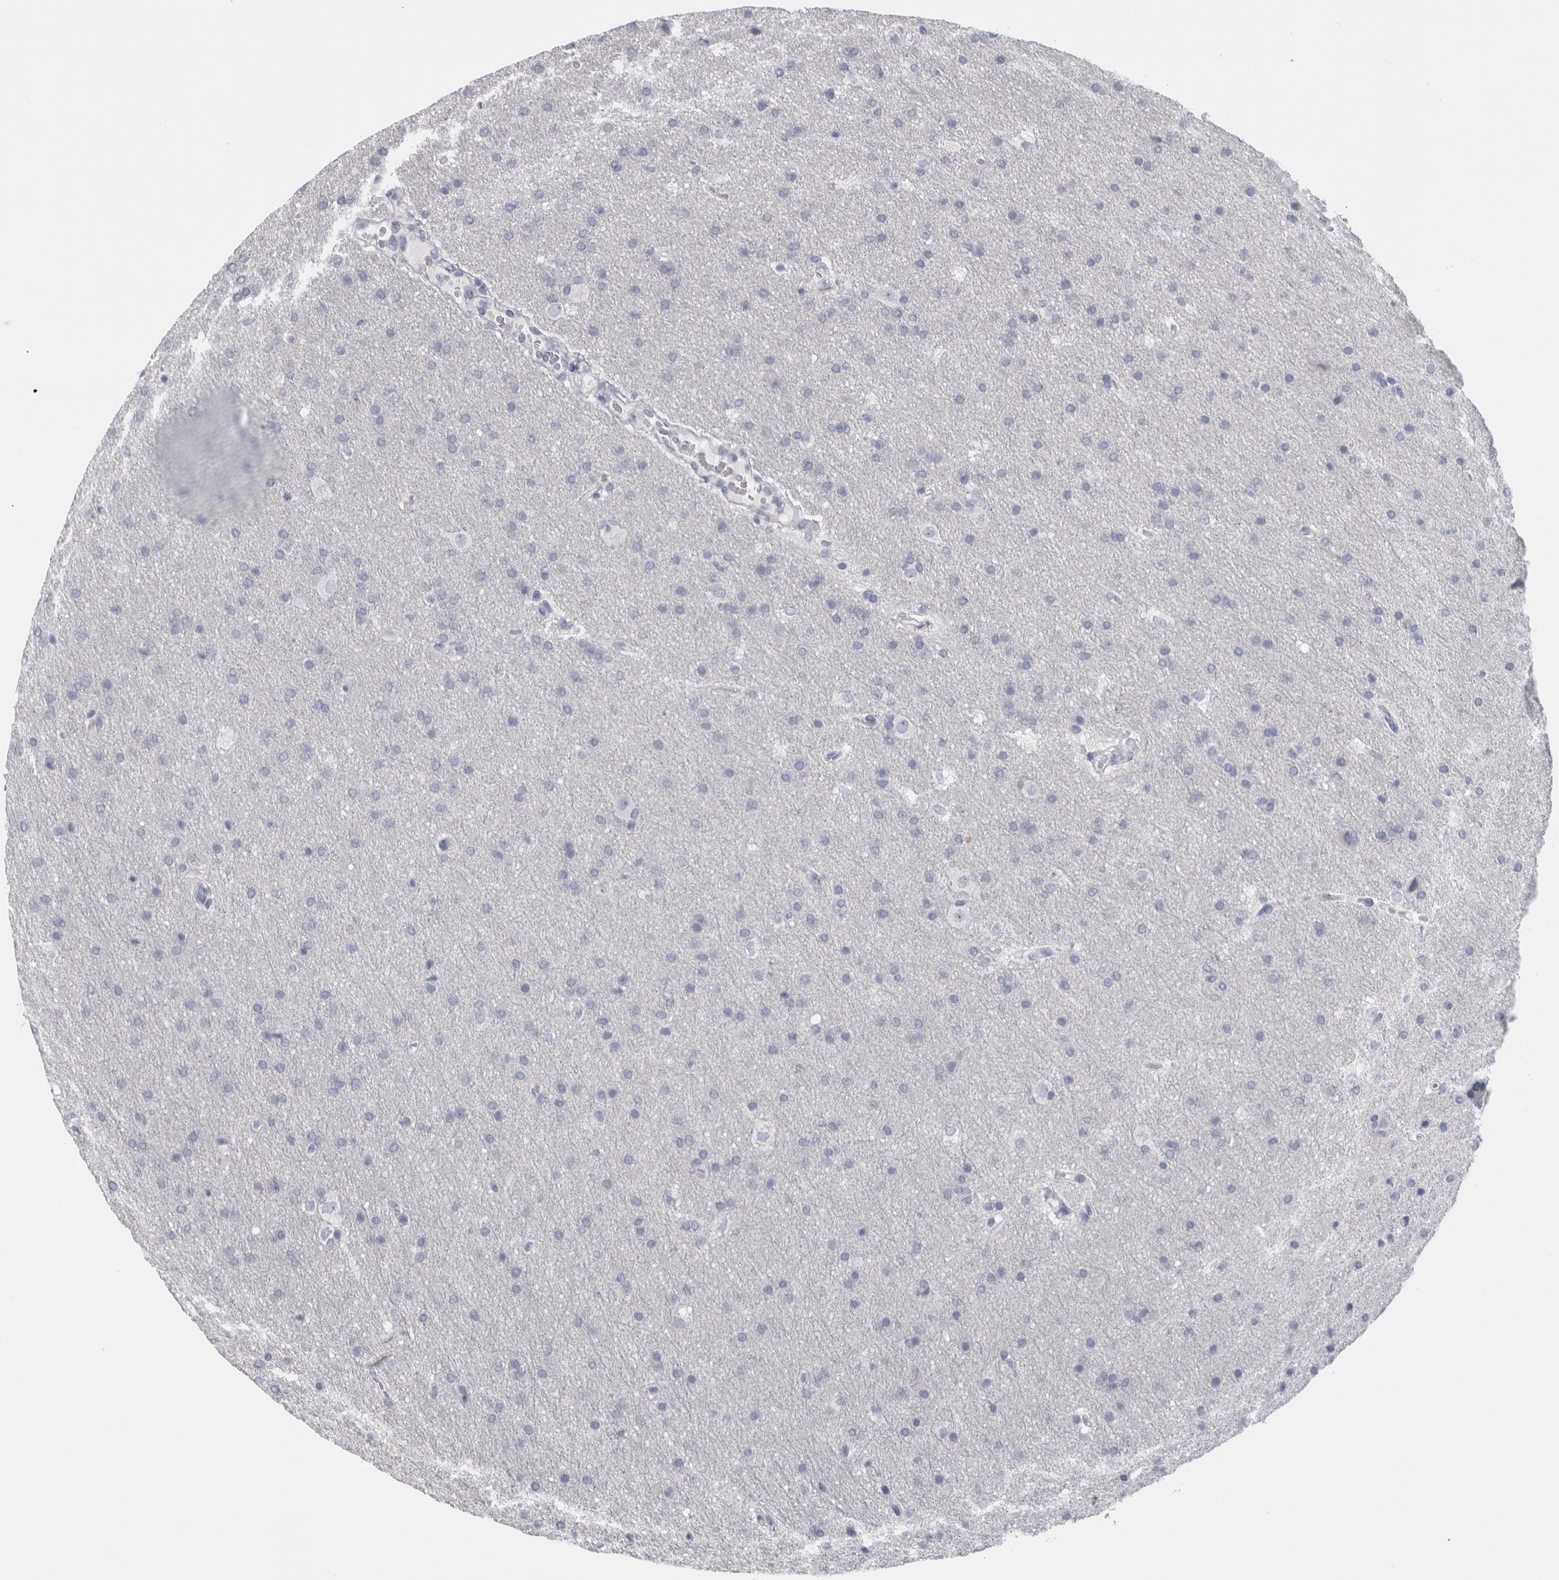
{"staining": {"intensity": "negative", "quantity": "none", "location": "none"}, "tissue": "glioma", "cell_type": "Tumor cells", "image_type": "cancer", "snomed": [{"axis": "morphology", "description": "Glioma, malignant, Low grade"}, {"axis": "topography", "description": "Brain"}], "caption": "Immunohistochemistry of low-grade glioma (malignant) displays no staining in tumor cells. (Stains: DAB (3,3'-diaminobenzidine) immunohistochemistry (IHC) with hematoxylin counter stain, Microscopy: brightfield microscopy at high magnification).", "gene": "MSMB", "patient": {"sex": "female", "age": 37}}